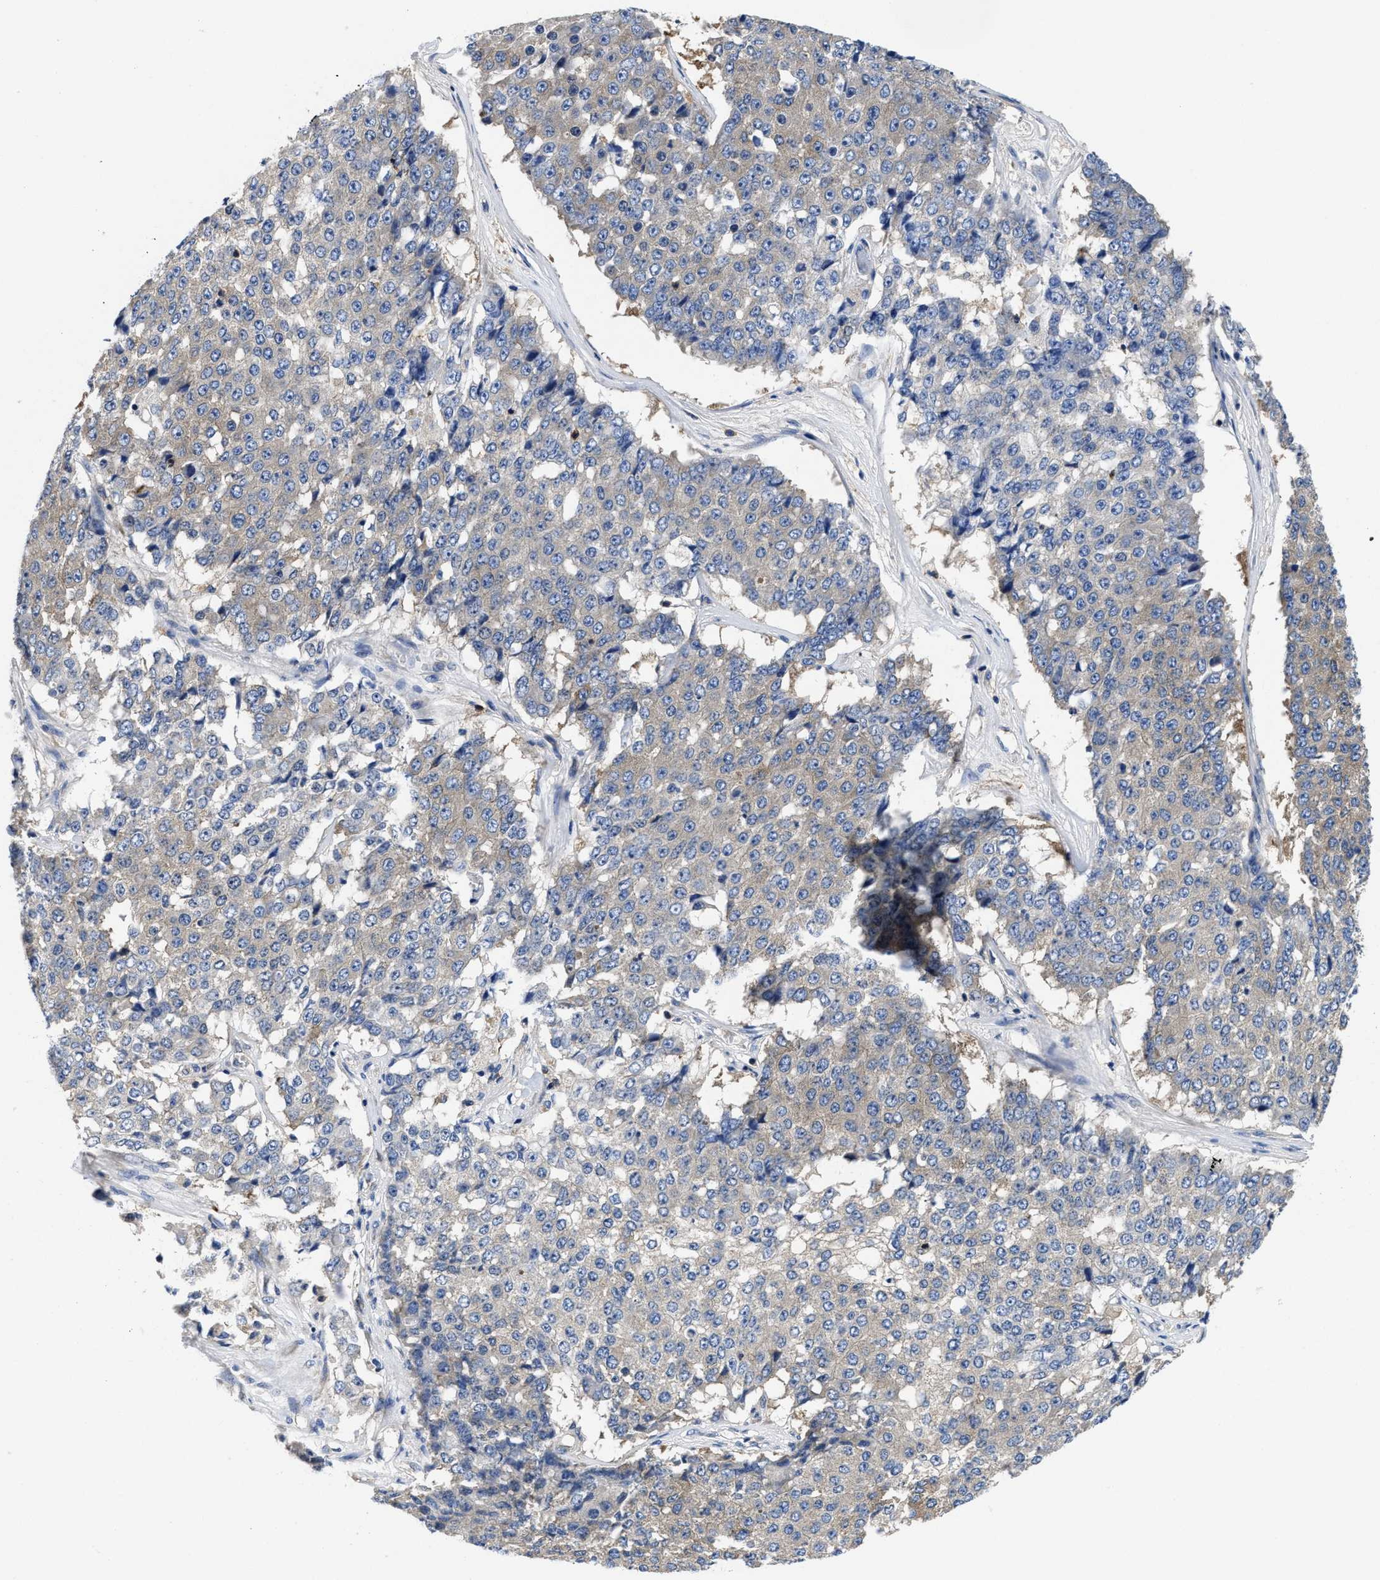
{"staining": {"intensity": "weak", "quantity": "<25%", "location": "cytoplasmic/membranous"}, "tissue": "pancreatic cancer", "cell_type": "Tumor cells", "image_type": "cancer", "snomed": [{"axis": "morphology", "description": "Adenocarcinoma, NOS"}, {"axis": "topography", "description": "Pancreas"}], "caption": "Immunohistochemistry (IHC) image of pancreatic adenocarcinoma stained for a protein (brown), which reveals no positivity in tumor cells.", "gene": "YARS1", "patient": {"sex": "male", "age": 50}}